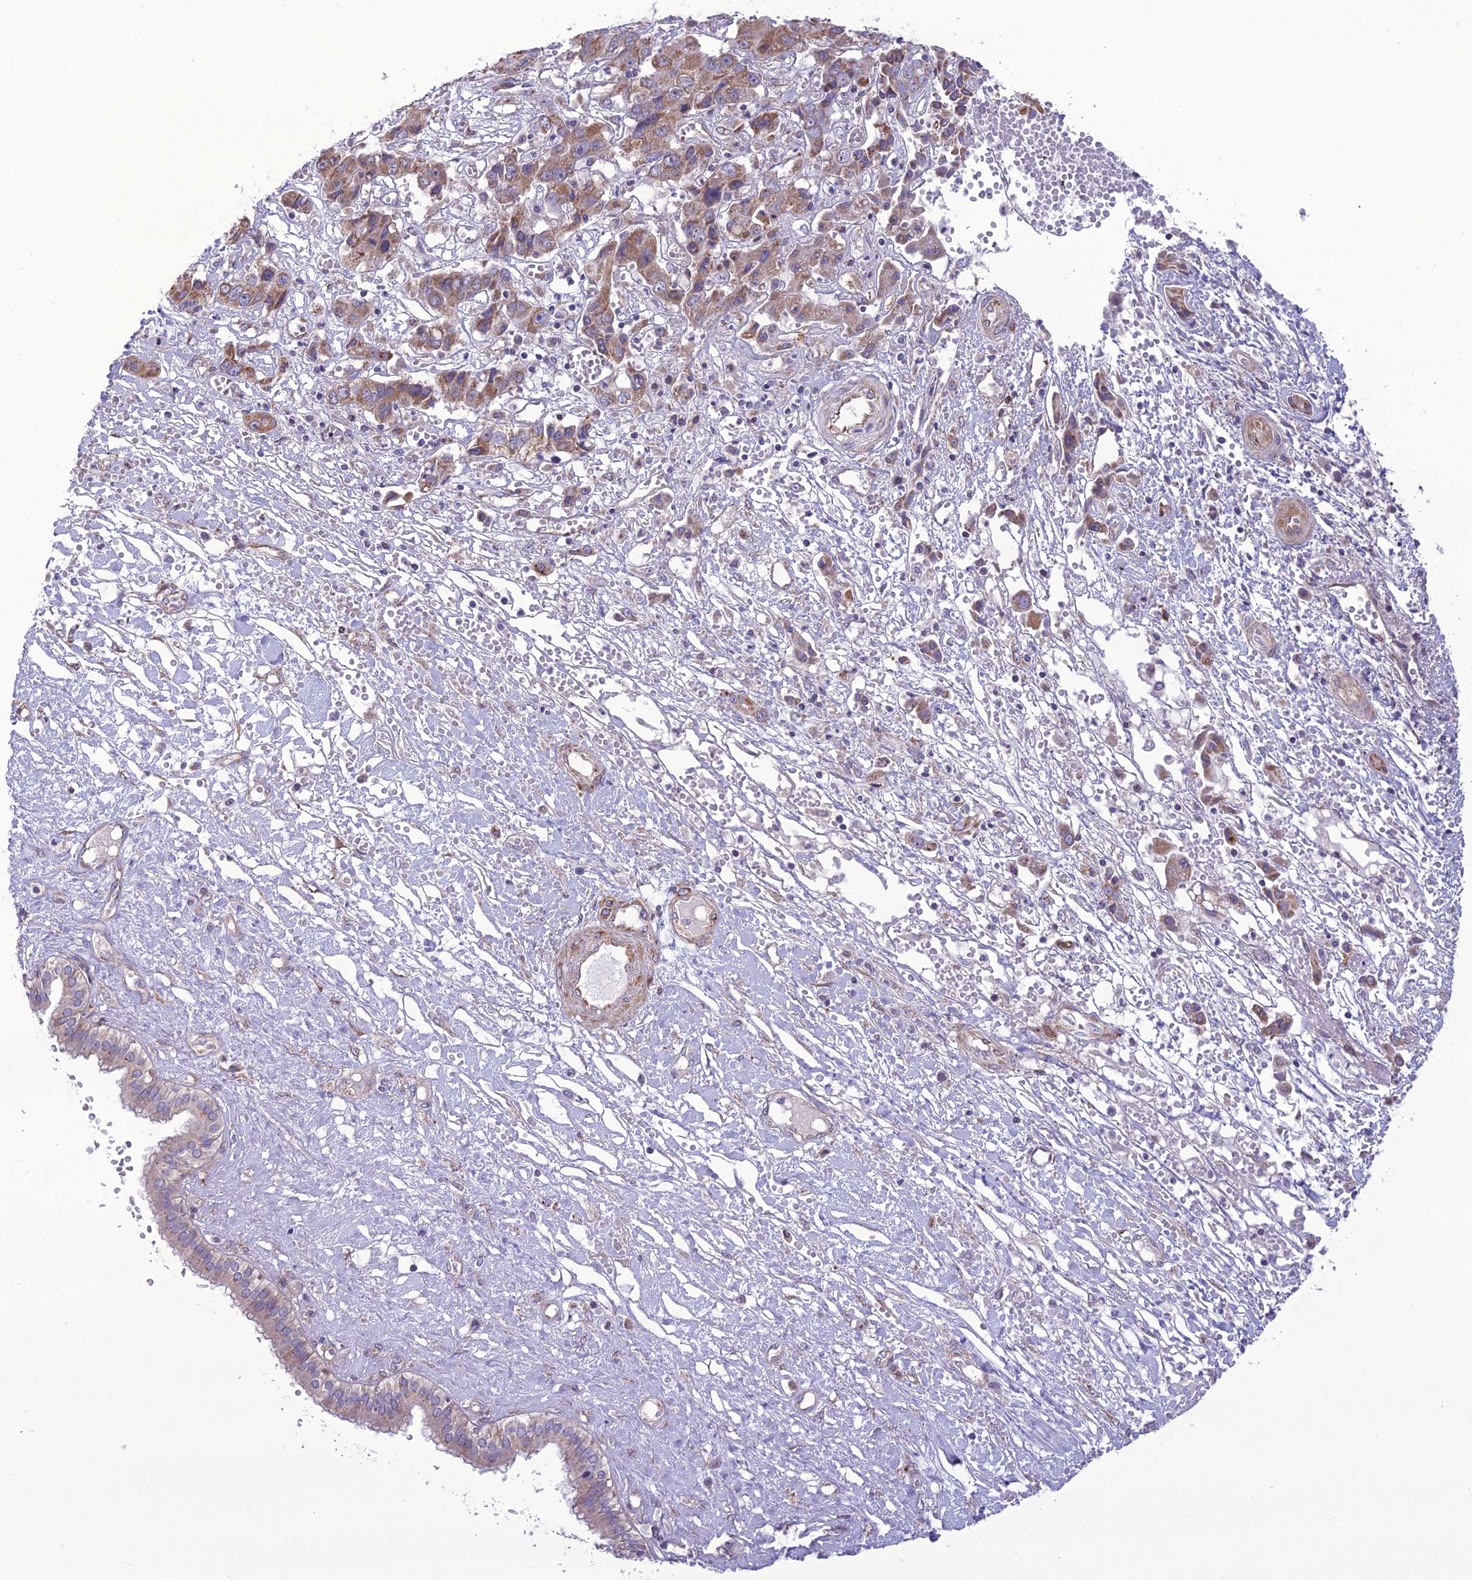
{"staining": {"intensity": "weak", "quantity": "25%-75%", "location": "cytoplasmic/membranous"}, "tissue": "liver cancer", "cell_type": "Tumor cells", "image_type": "cancer", "snomed": [{"axis": "morphology", "description": "Cholangiocarcinoma"}, {"axis": "topography", "description": "Liver"}], "caption": "Weak cytoplasmic/membranous positivity for a protein is appreciated in approximately 25%-75% of tumor cells of liver cancer (cholangiocarcinoma) using immunohistochemistry.", "gene": "NODAL", "patient": {"sex": "male", "age": 67}}